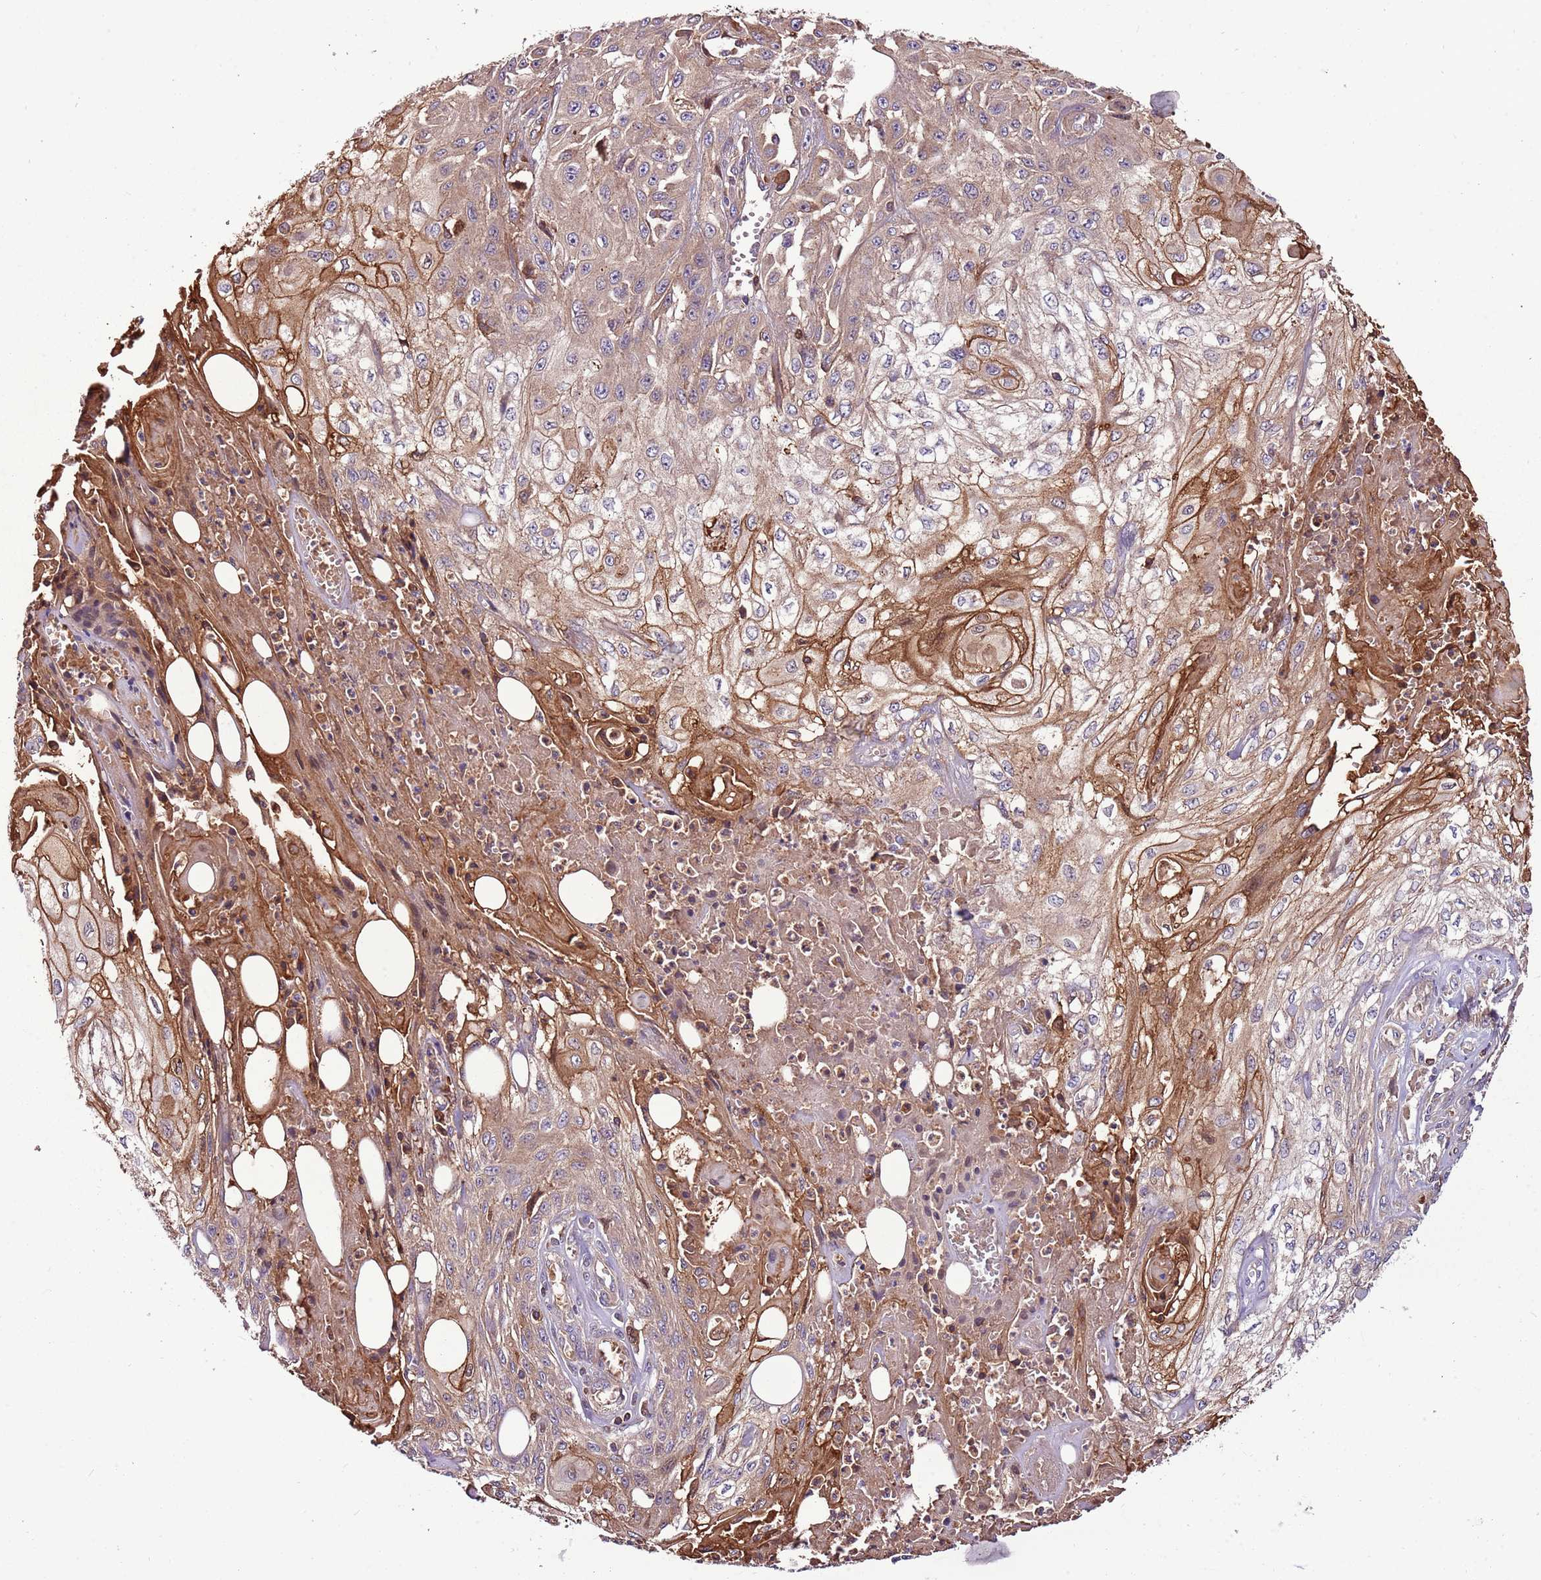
{"staining": {"intensity": "weak", "quantity": "<25%", "location": "cytoplasmic/membranous"}, "tissue": "skin cancer", "cell_type": "Tumor cells", "image_type": "cancer", "snomed": [{"axis": "morphology", "description": "Squamous cell carcinoma, NOS"}, {"axis": "morphology", "description": "Squamous cell carcinoma, metastatic, NOS"}, {"axis": "topography", "description": "Skin"}, {"axis": "topography", "description": "Lymph node"}], "caption": "Tumor cells show no significant protein expression in metastatic squamous cell carcinoma (skin).", "gene": "DENR", "patient": {"sex": "male", "age": 75}}